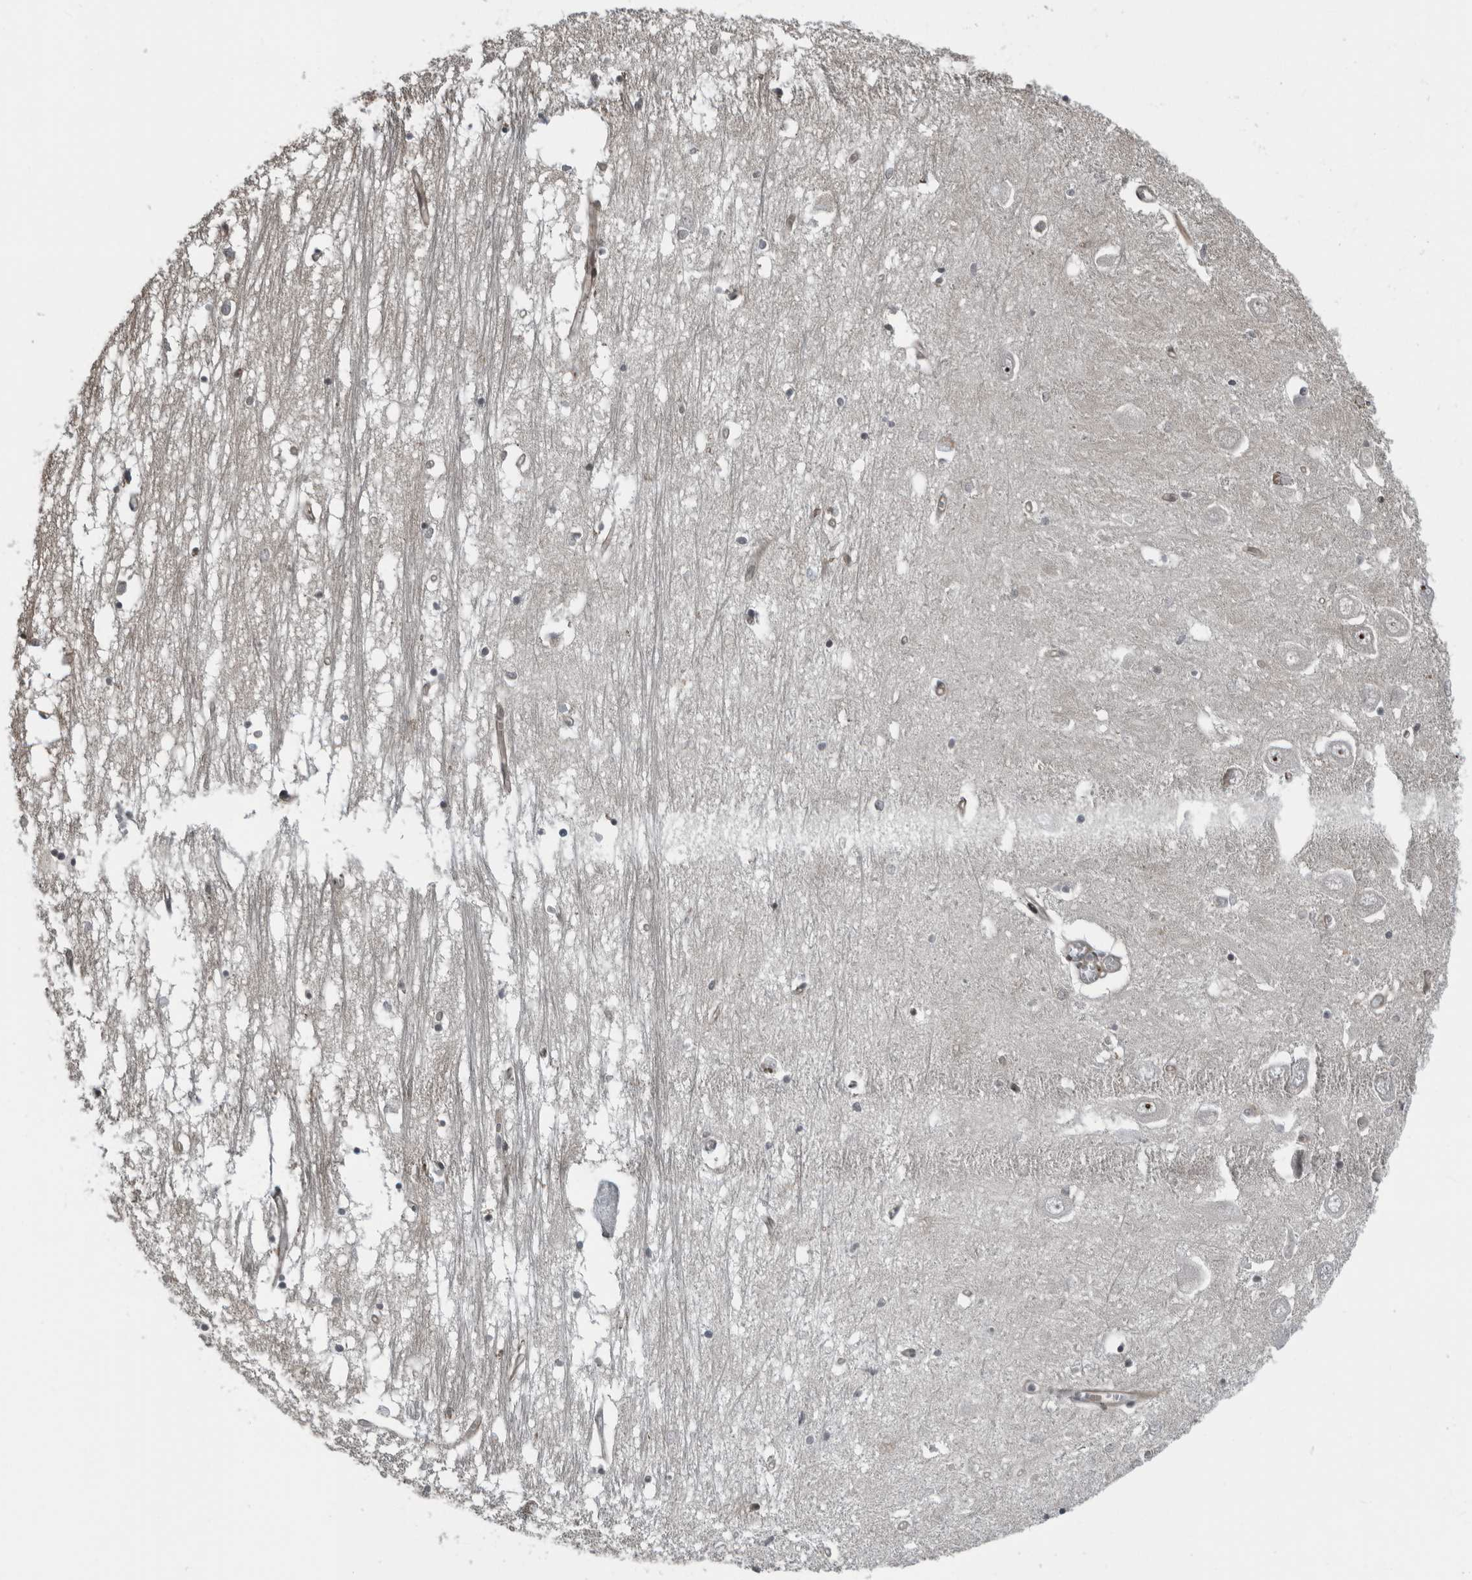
{"staining": {"intensity": "negative", "quantity": "none", "location": "none"}, "tissue": "hippocampus", "cell_type": "Glial cells", "image_type": "normal", "snomed": [{"axis": "morphology", "description": "Normal tissue, NOS"}, {"axis": "topography", "description": "Hippocampus"}], "caption": "Photomicrograph shows no protein expression in glial cells of normal hippocampus.", "gene": "FAM102B", "patient": {"sex": "male", "age": 70}}